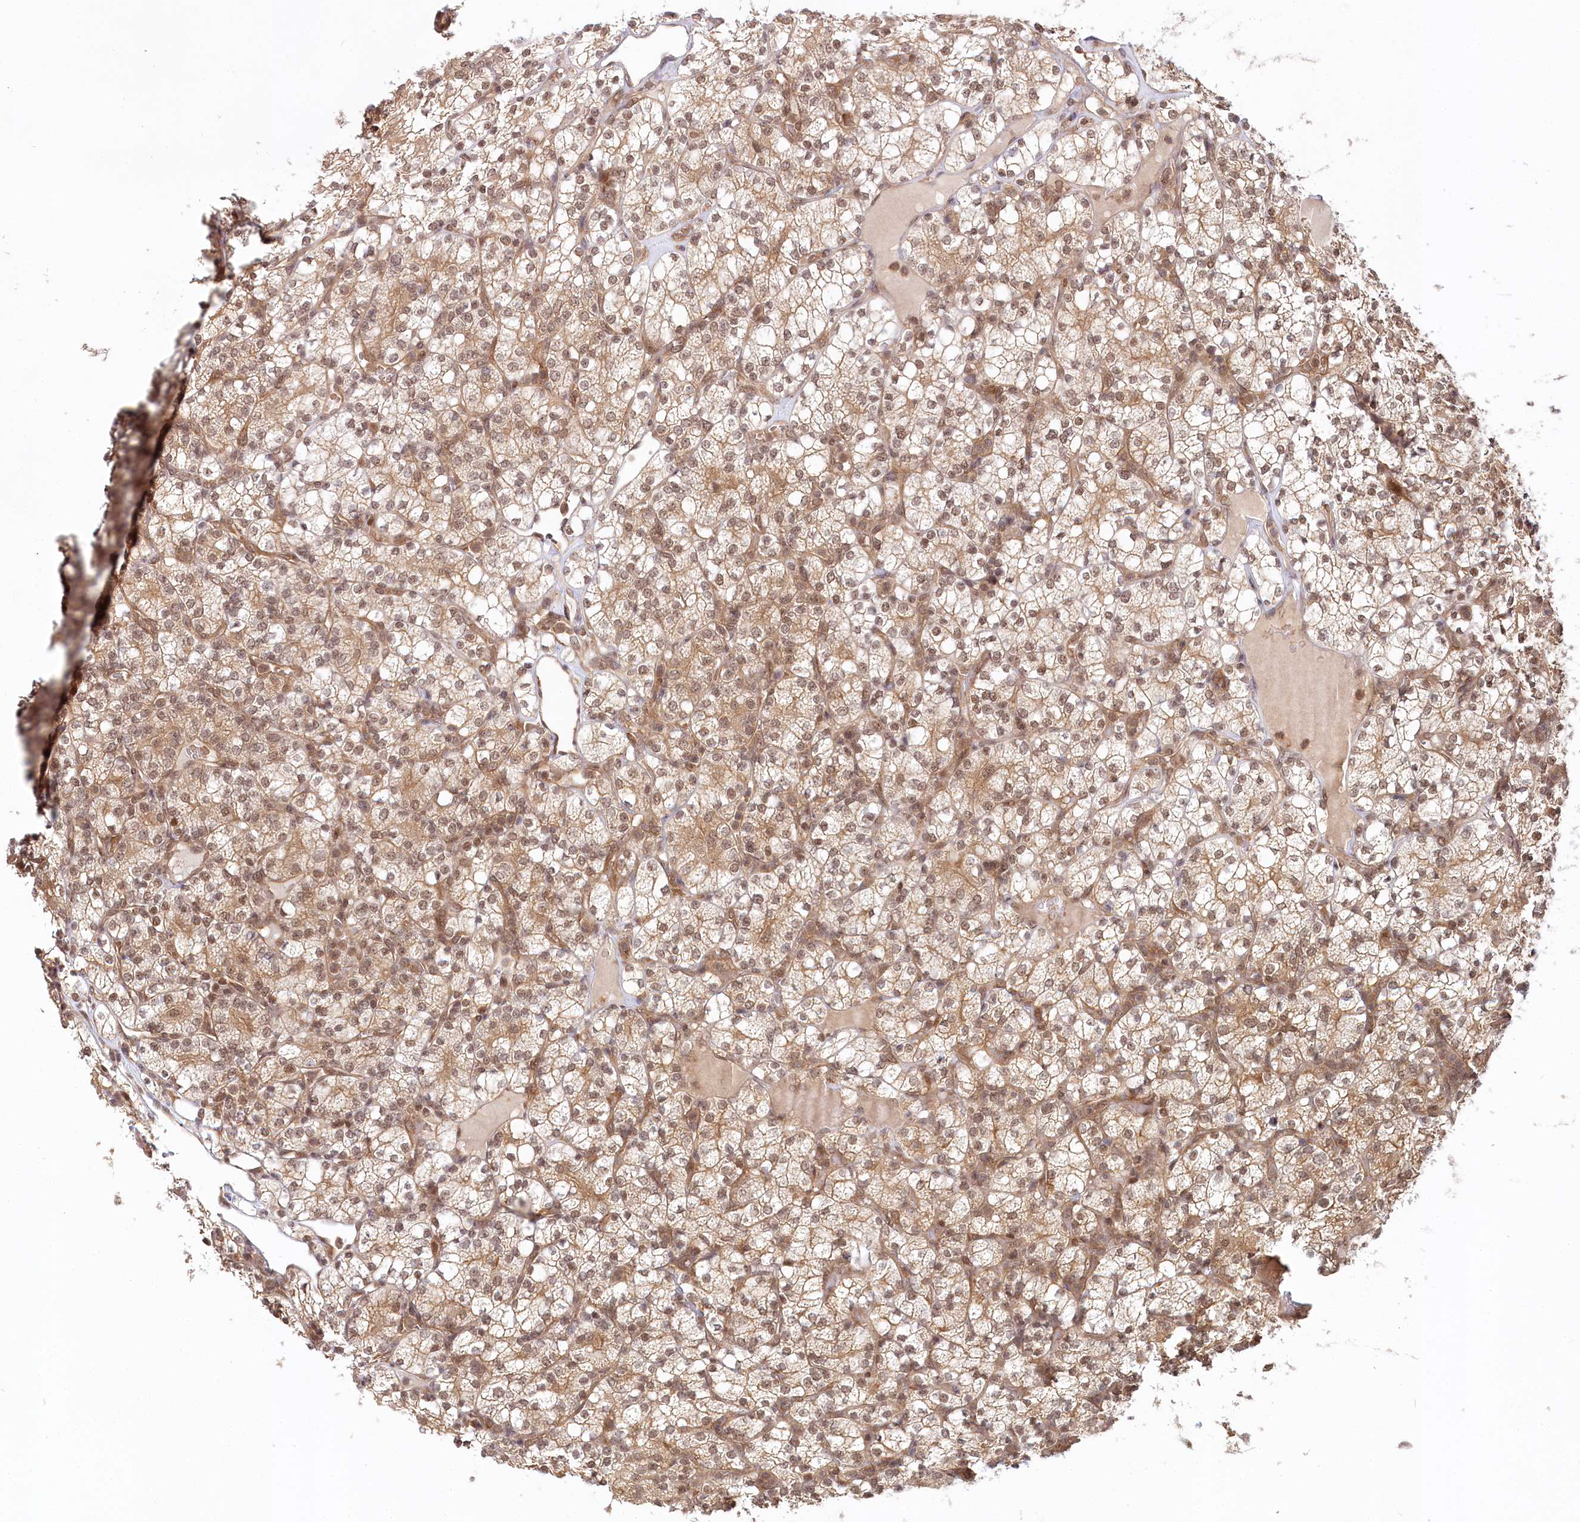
{"staining": {"intensity": "moderate", "quantity": ">75%", "location": "cytoplasmic/membranous,nuclear"}, "tissue": "renal cancer", "cell_type": "Tumor cells", "image_type": "cancer", "snomed": [{"axis": "morphology", "description": "Adenocarcinoma, NOS"}, {"axis": "topography", "description": "Kidney"}], "caption": "An IHC micrograph of tumor tissue is shown. Protein staining in brown shows moderate cytoplasmic/membranous and nuclear positivity in renal cancer within tumor cells.", "gene": "CCDC65", "patient": {"sex": "male", "age": 77}}